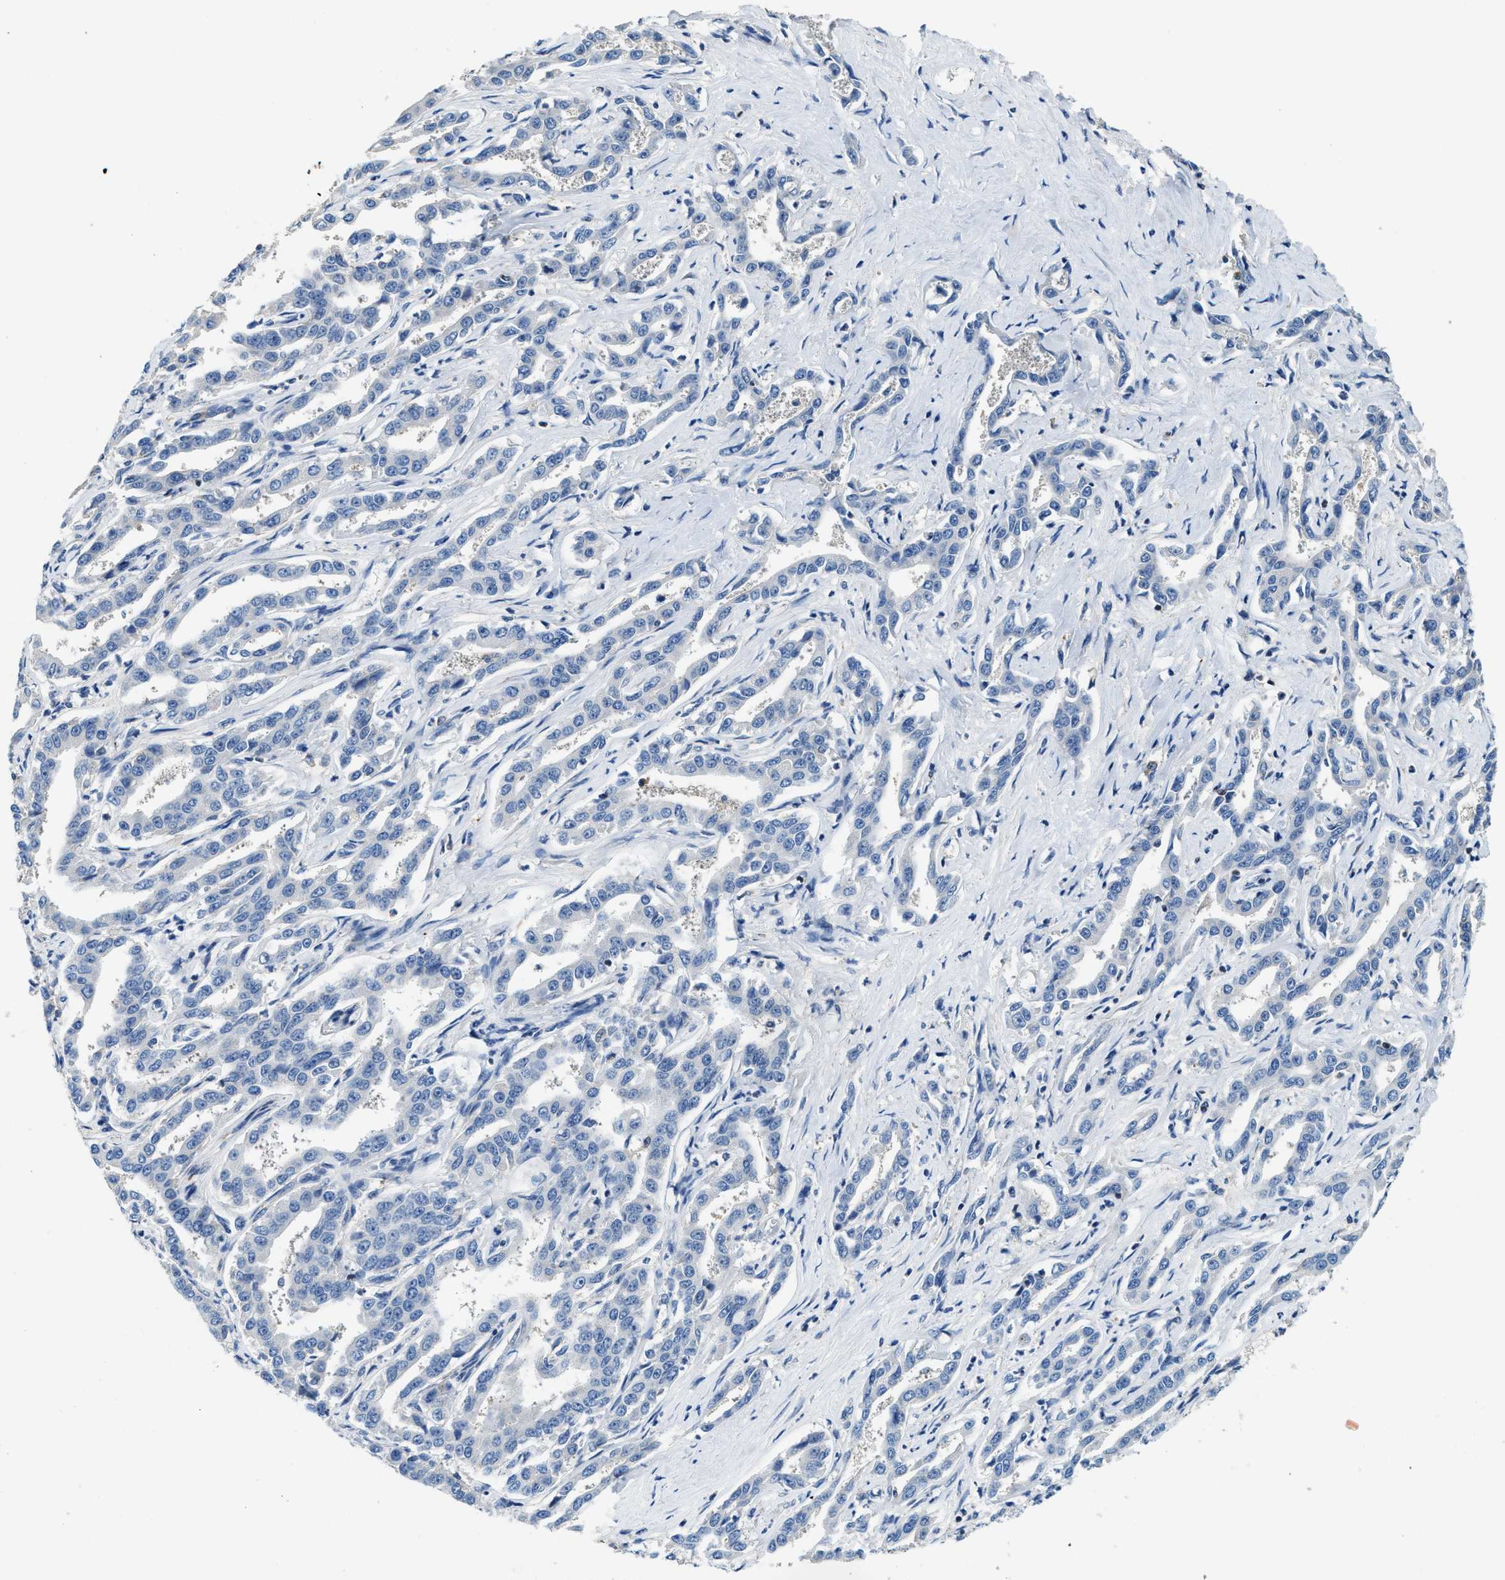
{"staining": {"intensity": "negative", "quantity": "none", "location": "none"}, "tissue": "liver cancer", "cell_type": "Tumor cells", "image_type": "cancer", "snomed": [{"axis": "morphology", "description": "Cholangiocarcinoma"}, {"axis": "topography", "description": "Liver"}], "caption": "Tumor cells show no significant staining in liver cholangiocarcinoma.", "gene": "MYO1G", "patient": {"sex": "male", "age": 59}}